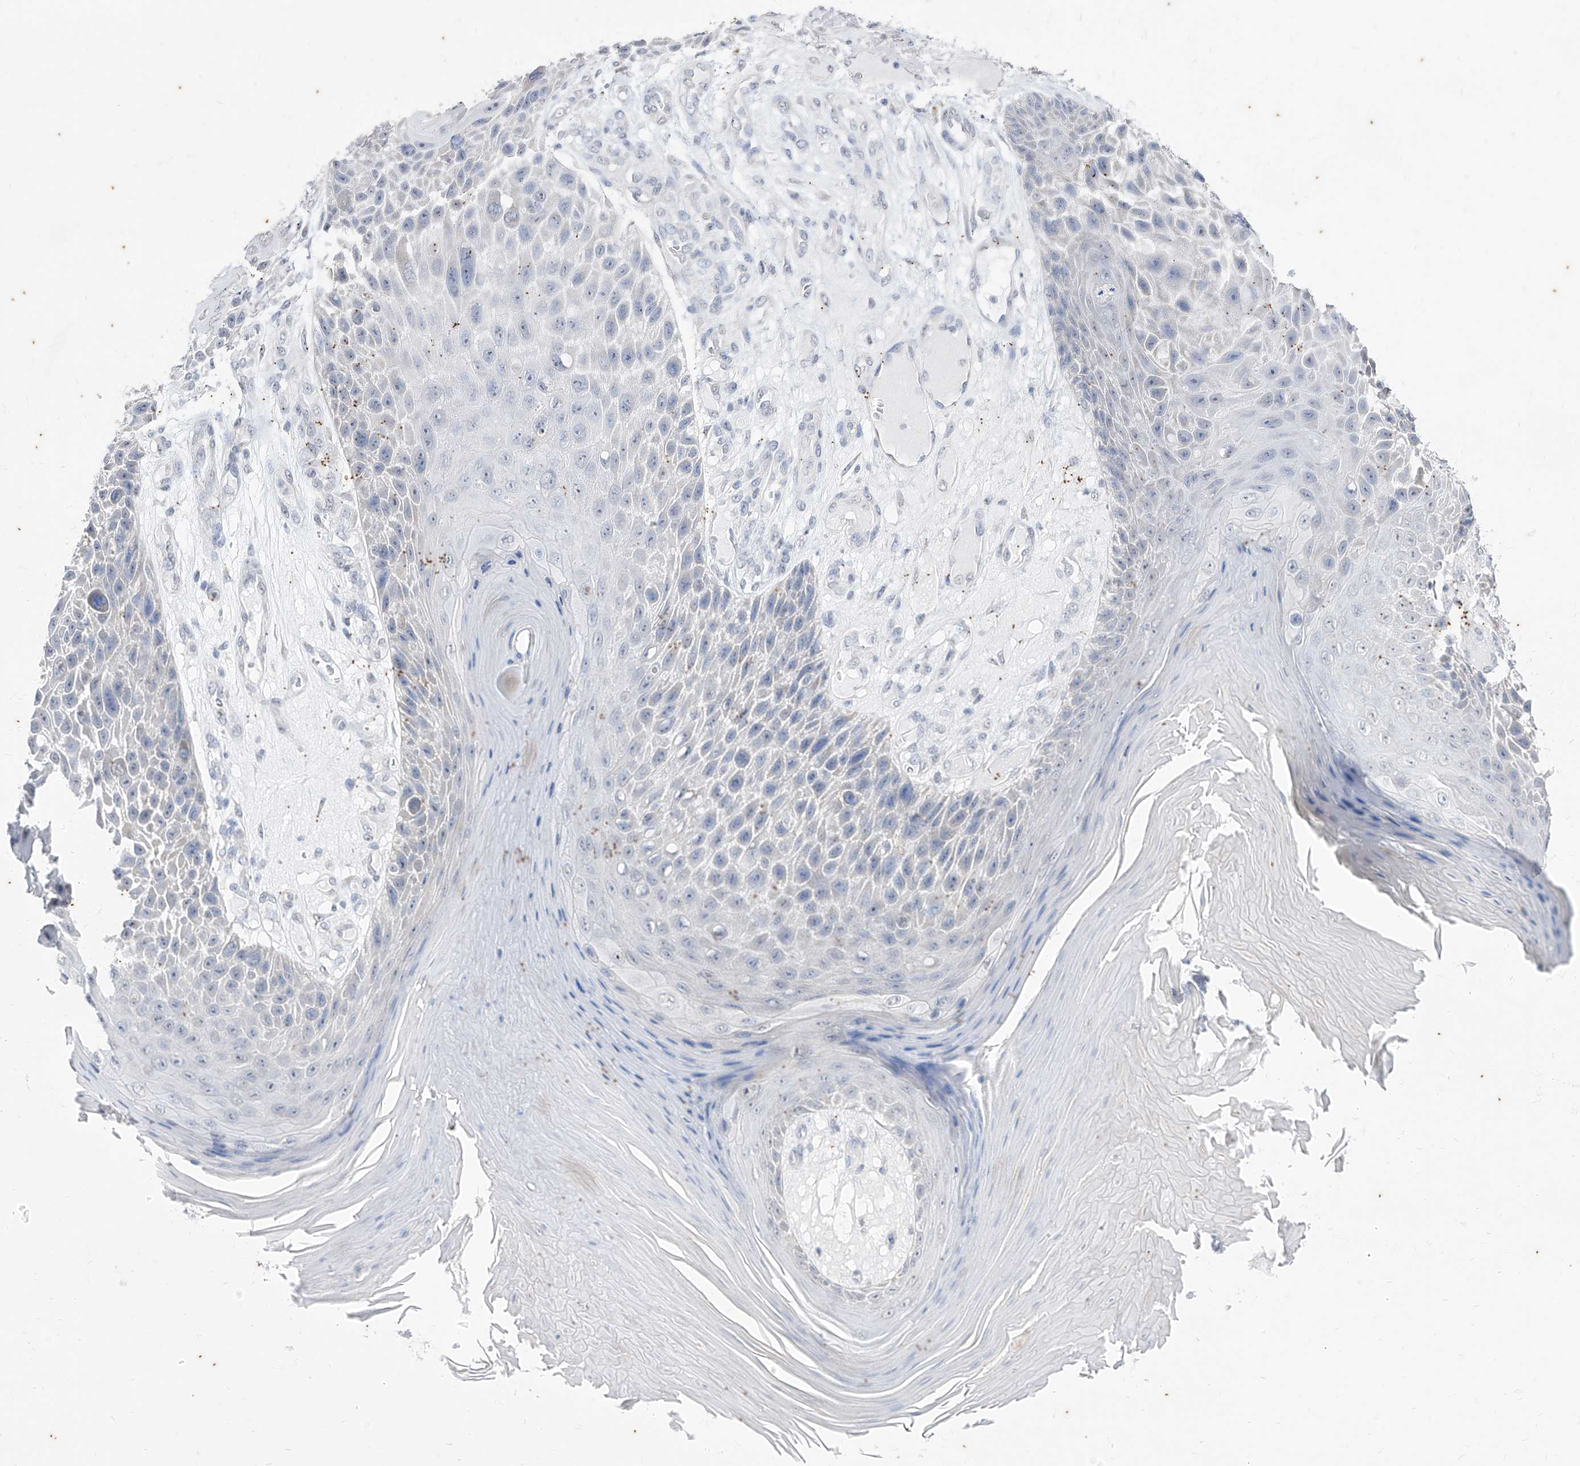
{"staining": {"intensity": "negative", "quantity": "none", "location": "none"}, "tissue": "skin cancer", "cell_type": "Tumor cells", "image_type": "cancer", "snomed": [{"axis": "morphology", "description": "Squamous cell carcinoma, NOS"}, {"axis": "topography", "description": "Skin"}], "caption": "This is a micrograph of immunohistochemistry (IHC) staining of skin cancer (squamous cell carcinoma), which shows no expression in tumor cells. The staining was performed using DAB (3,3'-diaminobenzidine) to visualize the protein expression in brown, while the nuclei were stained in blue with hematoxylin (Magnification: 20x).", "gene": "PHF20L1", "patient": {"sex": "female", "age": 88}}